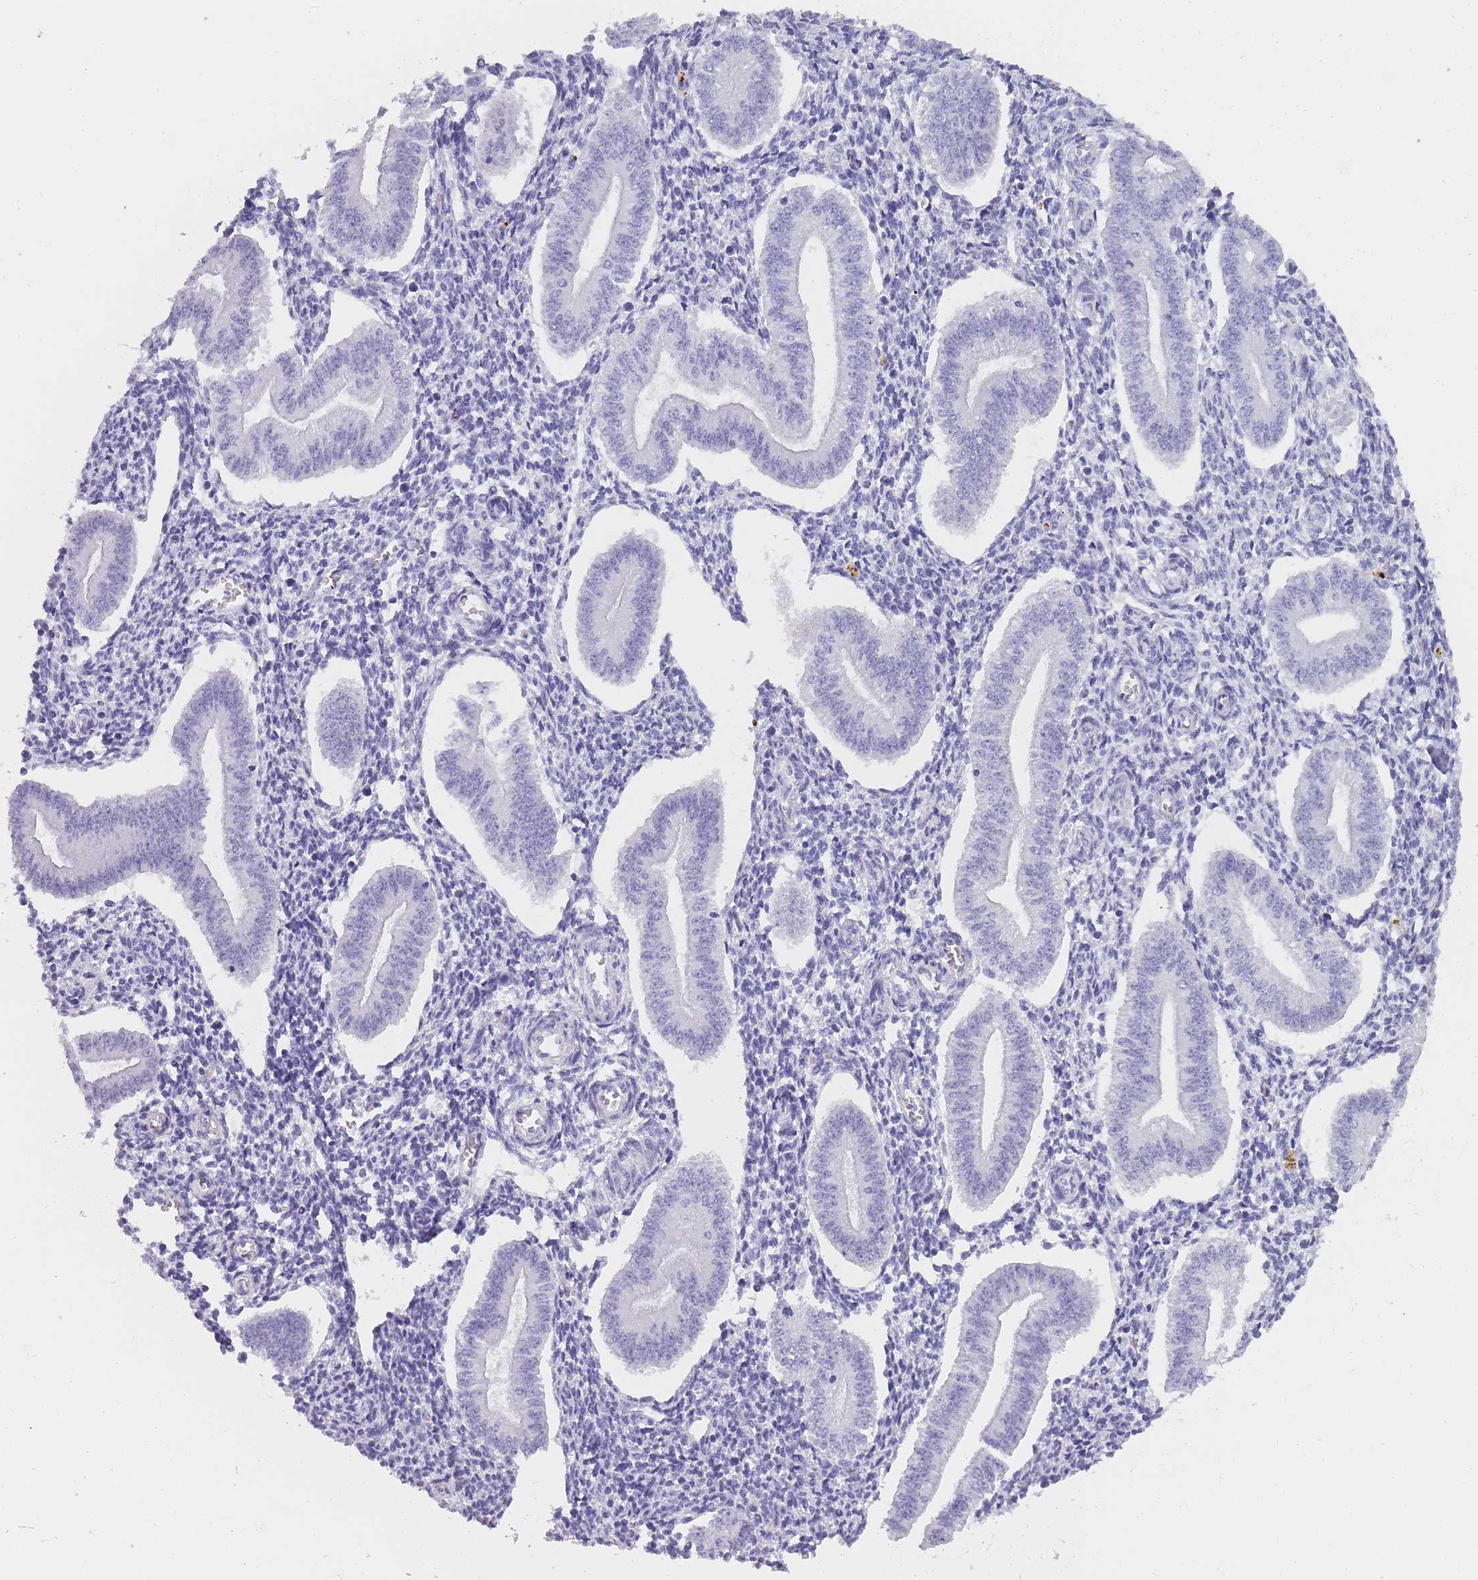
{"staining": {"intensity": "negative", "quantity": "none", "location": "none"}, "tissue": "endometrium", "cell_type": "Cells in endometrial stroma", "image_type": "normal", "snomed": [{"axis": "morphology", "description": "Normal tissue, NOS"}, {"axis": "topography", "description": "Endometrium"}], "caption": "Immunohistochemistry (IHC) micrograph of normal human endometrium stained for a protein (brown), which demonstrates no staining in cells in endometrial stroma.", "gene": "TCP11X1", "patient": {"sex": "female", "age": 34}}